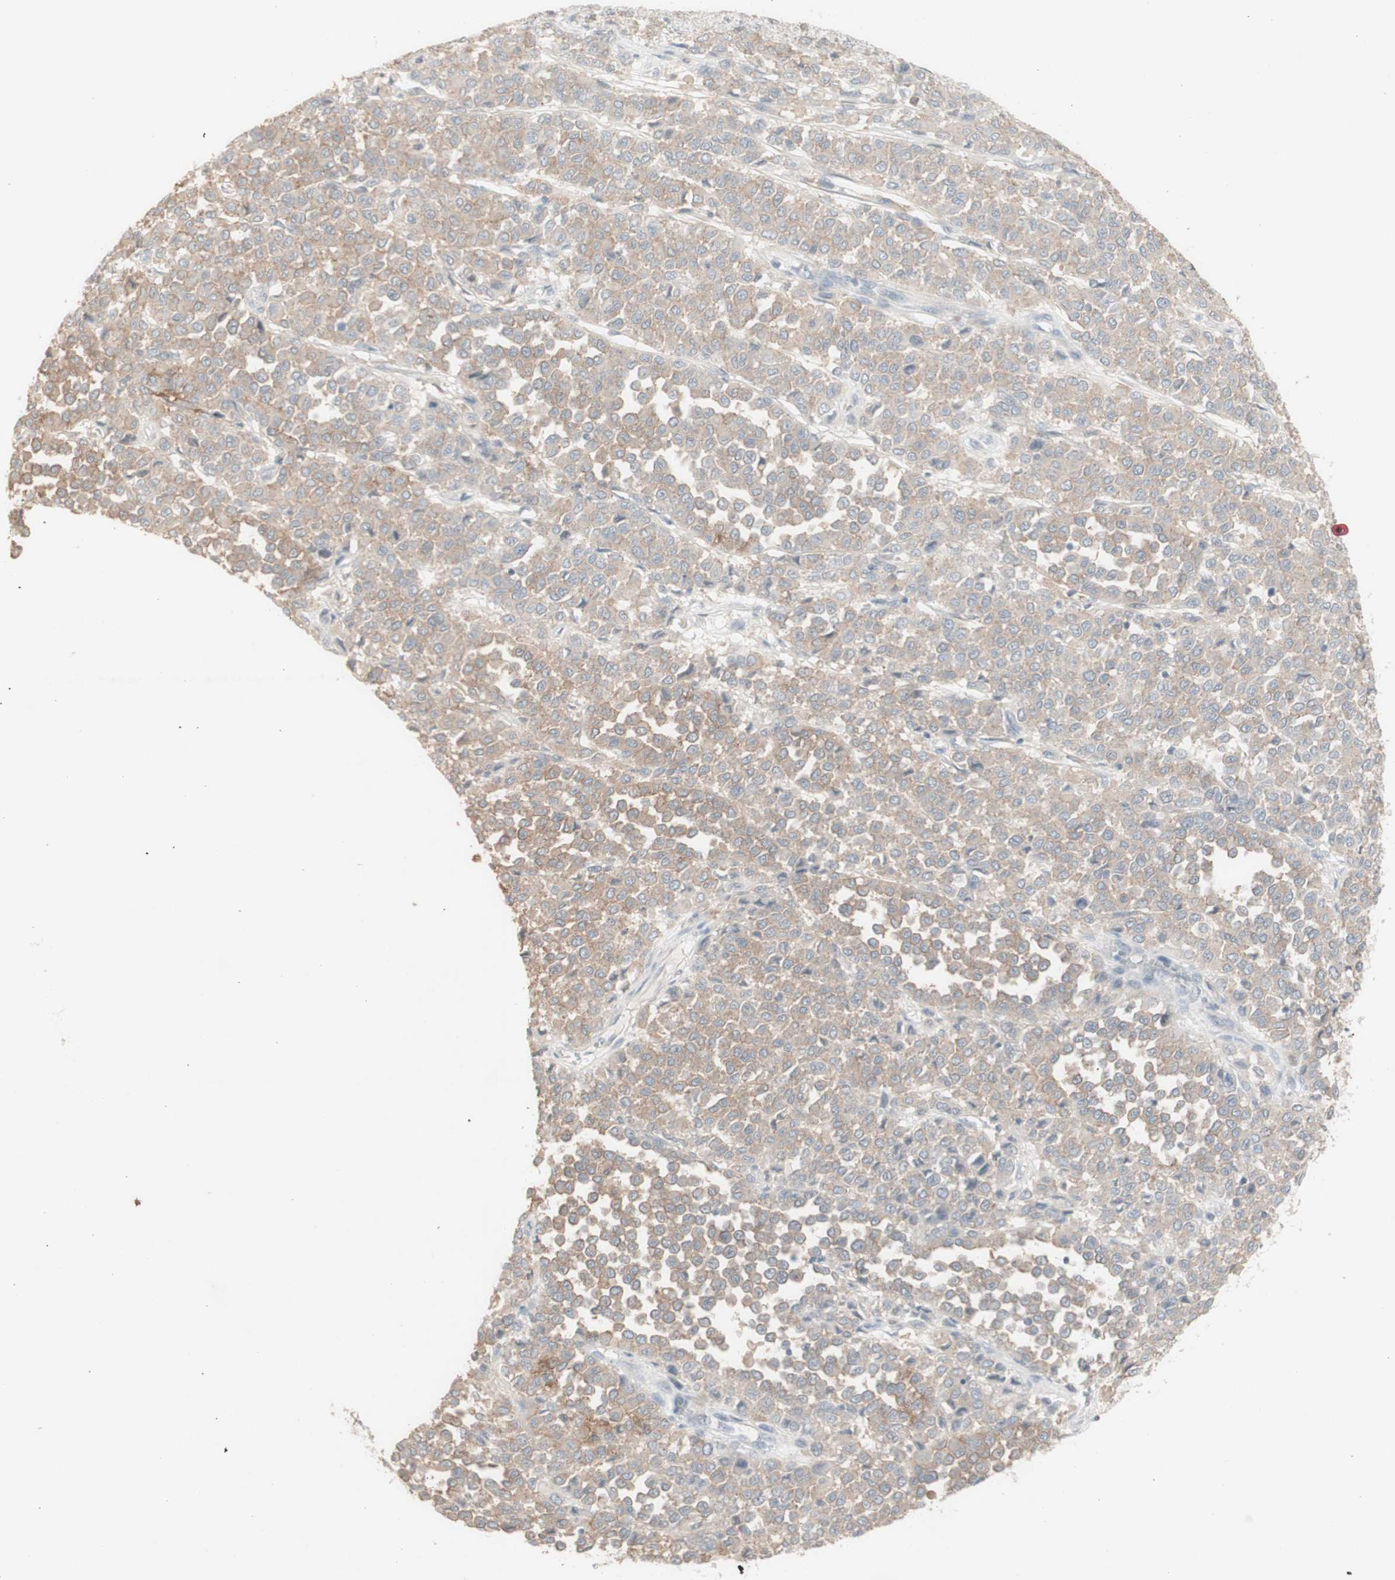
{"staining": {"intensity": "weak", "quantity": "25%-75%", "location": "cytoplasmic/membranous"}, "tissue": "melanoma", "cell_type": "Tumor cells", "image_type": "cancer", "snomed": [{"axis": "morphology", "description": "Malignant melanoma, Metastatic site"}, {"axis": "topography", "description": "Pancreas"}], "caption": "Melanoma stained with a protein marker demonstrates weak staining in tumor cells.", "gene": "ATP6V1B1", "patient": {"sex": "female", "age": 30}}